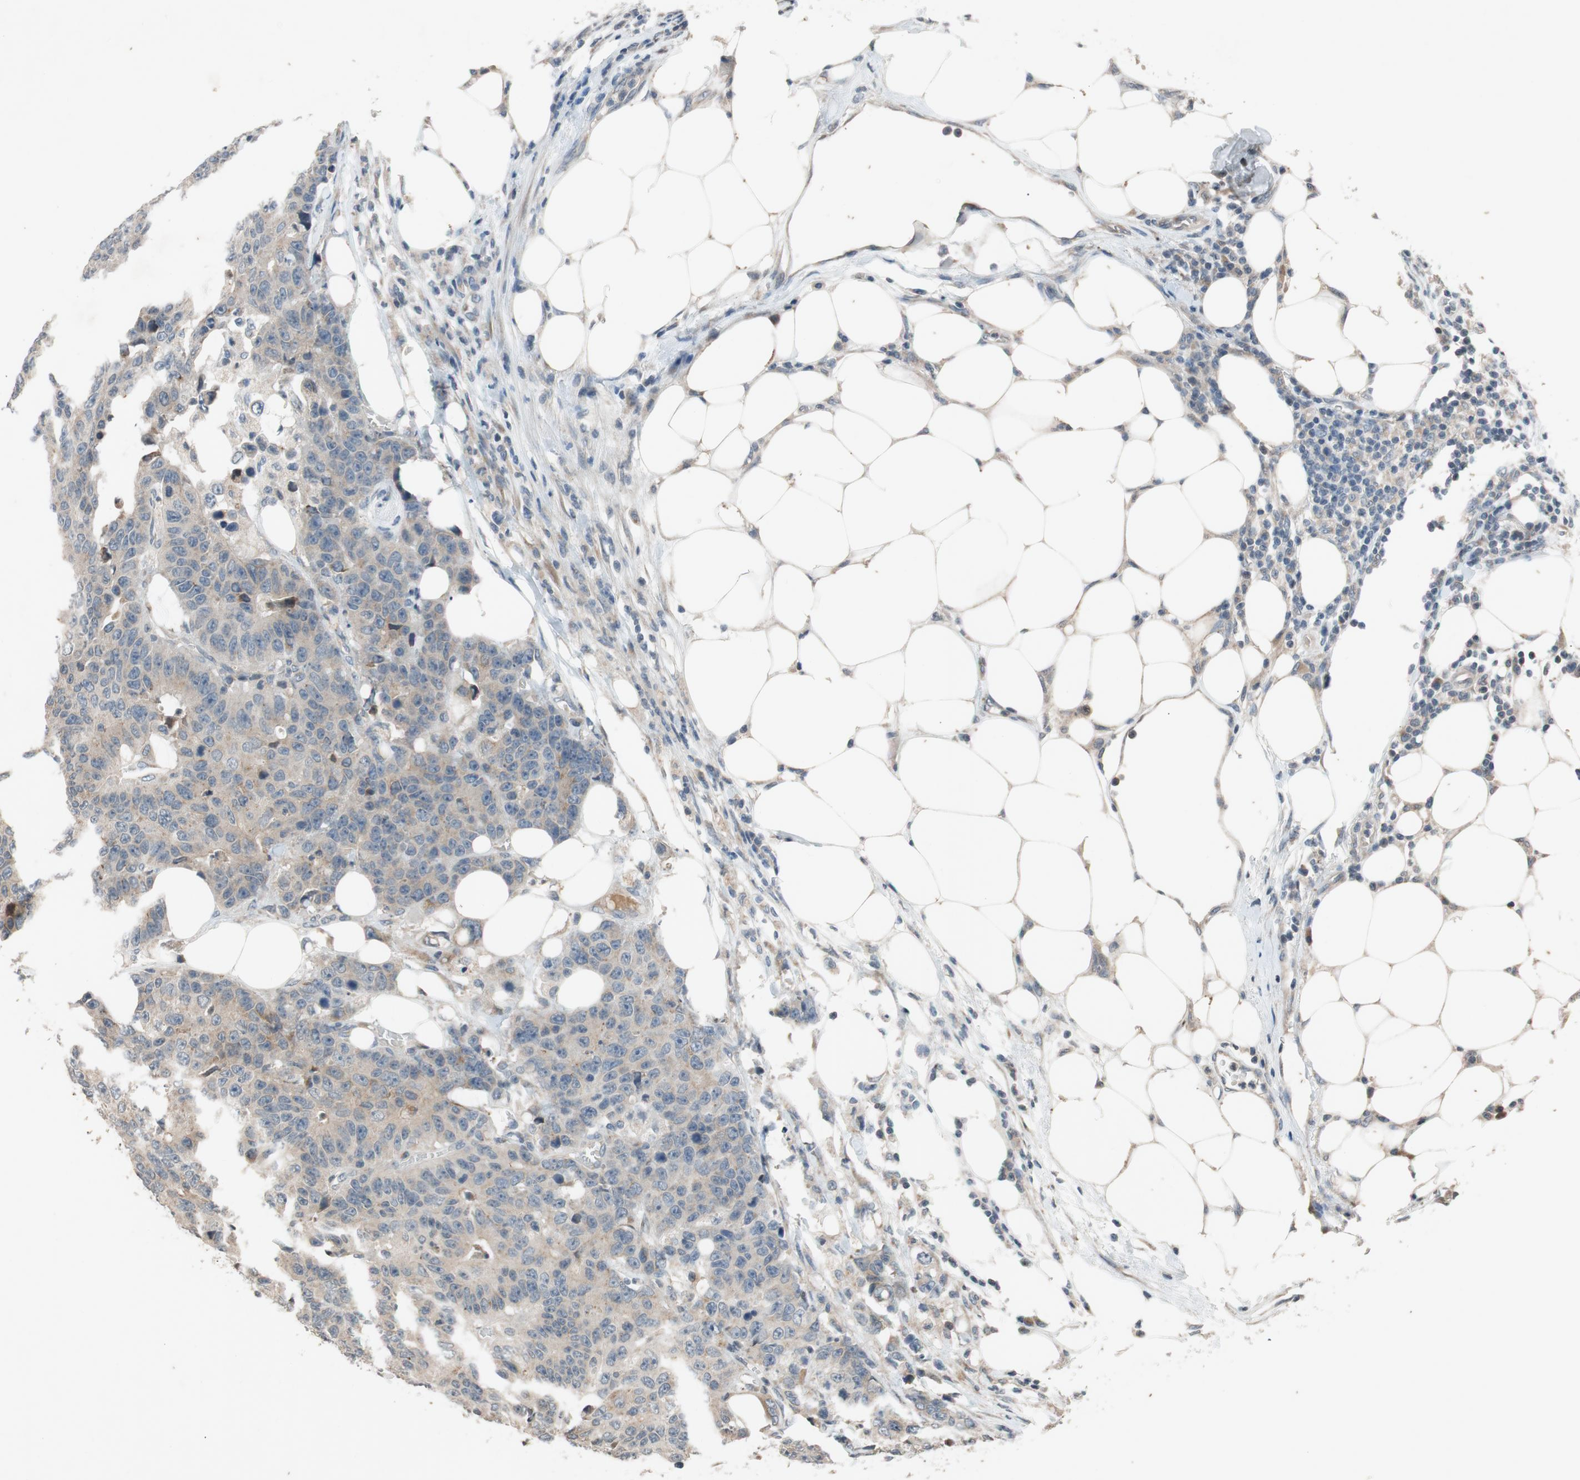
{"staining": {"intensity": "weak", "quantity": ">75%", "location": "cytoplasmic/membranous"}, "tissue": "colorectal cancer", "cell_type": "Tumor cells", "image_type": "cancer", "snomed": [{"axis": "morphology", "description": "Adenocarcinoma, NOS"}, {"axis": "topography", "description": "Colon"}], "caption": "Weak cytoplasmic/membranous positivity for a protein is identified in about >75% of tumor cells of adenocarcinoma (colorectal) using immunohistochemistry (IHC).", "gene": "ATP2C1", "patient": {"sex": "female", "age": 86}}